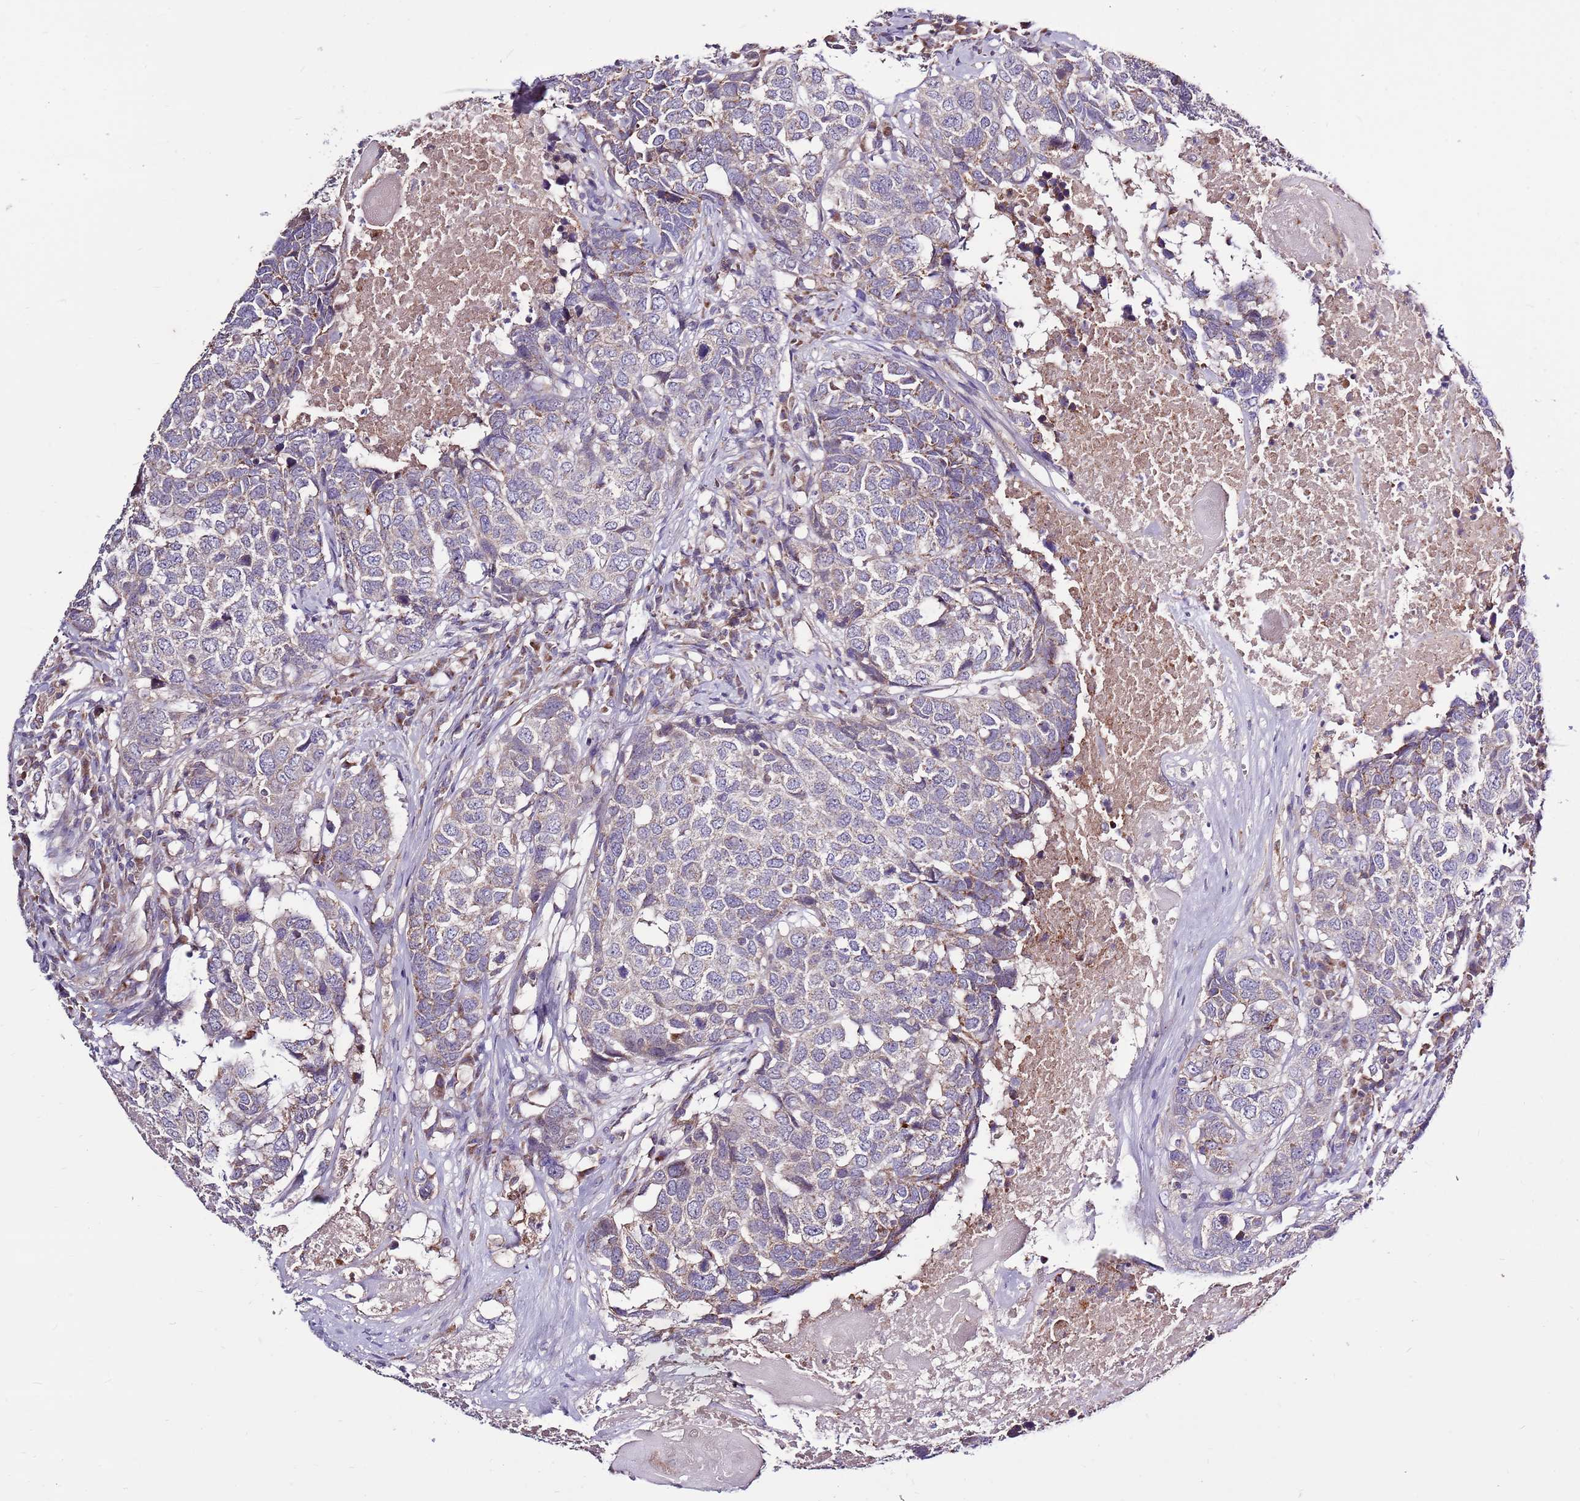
{"staining": {"intensity": "weak", "quantity": "<25%", "location": "cytoplasmic/membranous"}, "tissue": "head and neck cancer", "cell_type": "Tumor cells", "image_type": "cancer", "snomed": [{"axis": "morphology", "description": "Squamous cell carcinoma, NOS"}, {"axis": "topography", "description": "Head-Neck"}], "caption": "Immunohistochemical staining of head and neck squamous cell carcinoma reveals no significant expression in tumor cells.", "gene": "SMG1", "patient": {"sex": "male", "age": 66}}